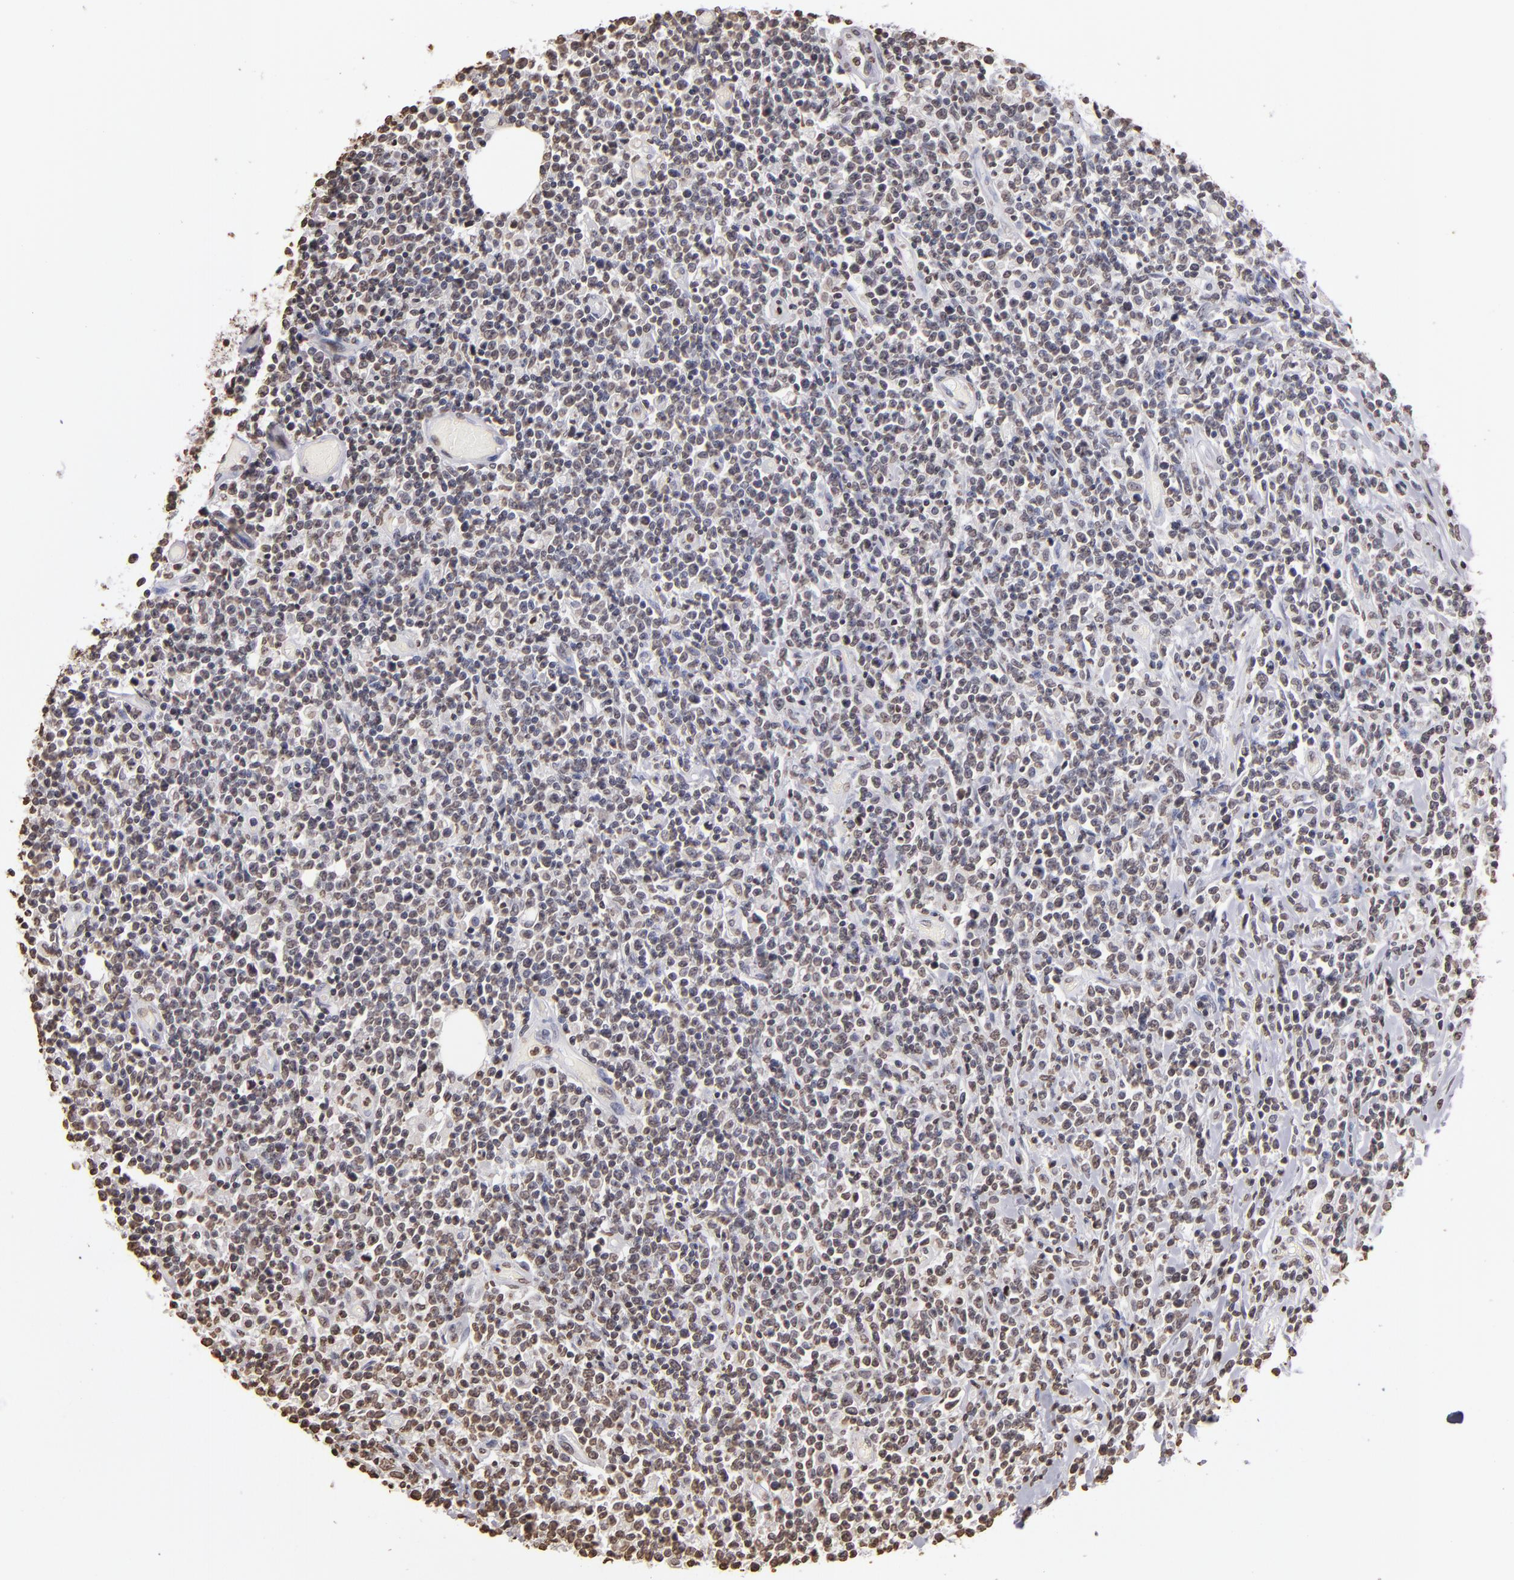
{"staining": {"intensity": "weak", "quantity": "25%-75%", "location": "nuclear"}, "tissue": "lymphoma", "cell_type": "Tumor cells", "image_type": "cancer", "snomed": [{"axis": "morphology", "description": "Malignant lymphoma, non-Hodgkin's type, High grade"}, {"axis": "topography", "description": "Colon"}], "caption": "Immunohistochemical staining of malignant lymphoma, non-Hodgkin's type (high-grade) shows weak nuclear protein staining in about 25%-75% of tumor cells. (brown staining indicates protein expression, while blue staining denotes nuclei).", "gene": "LBX1", "patient": {"sex": "male", "age": 82}}